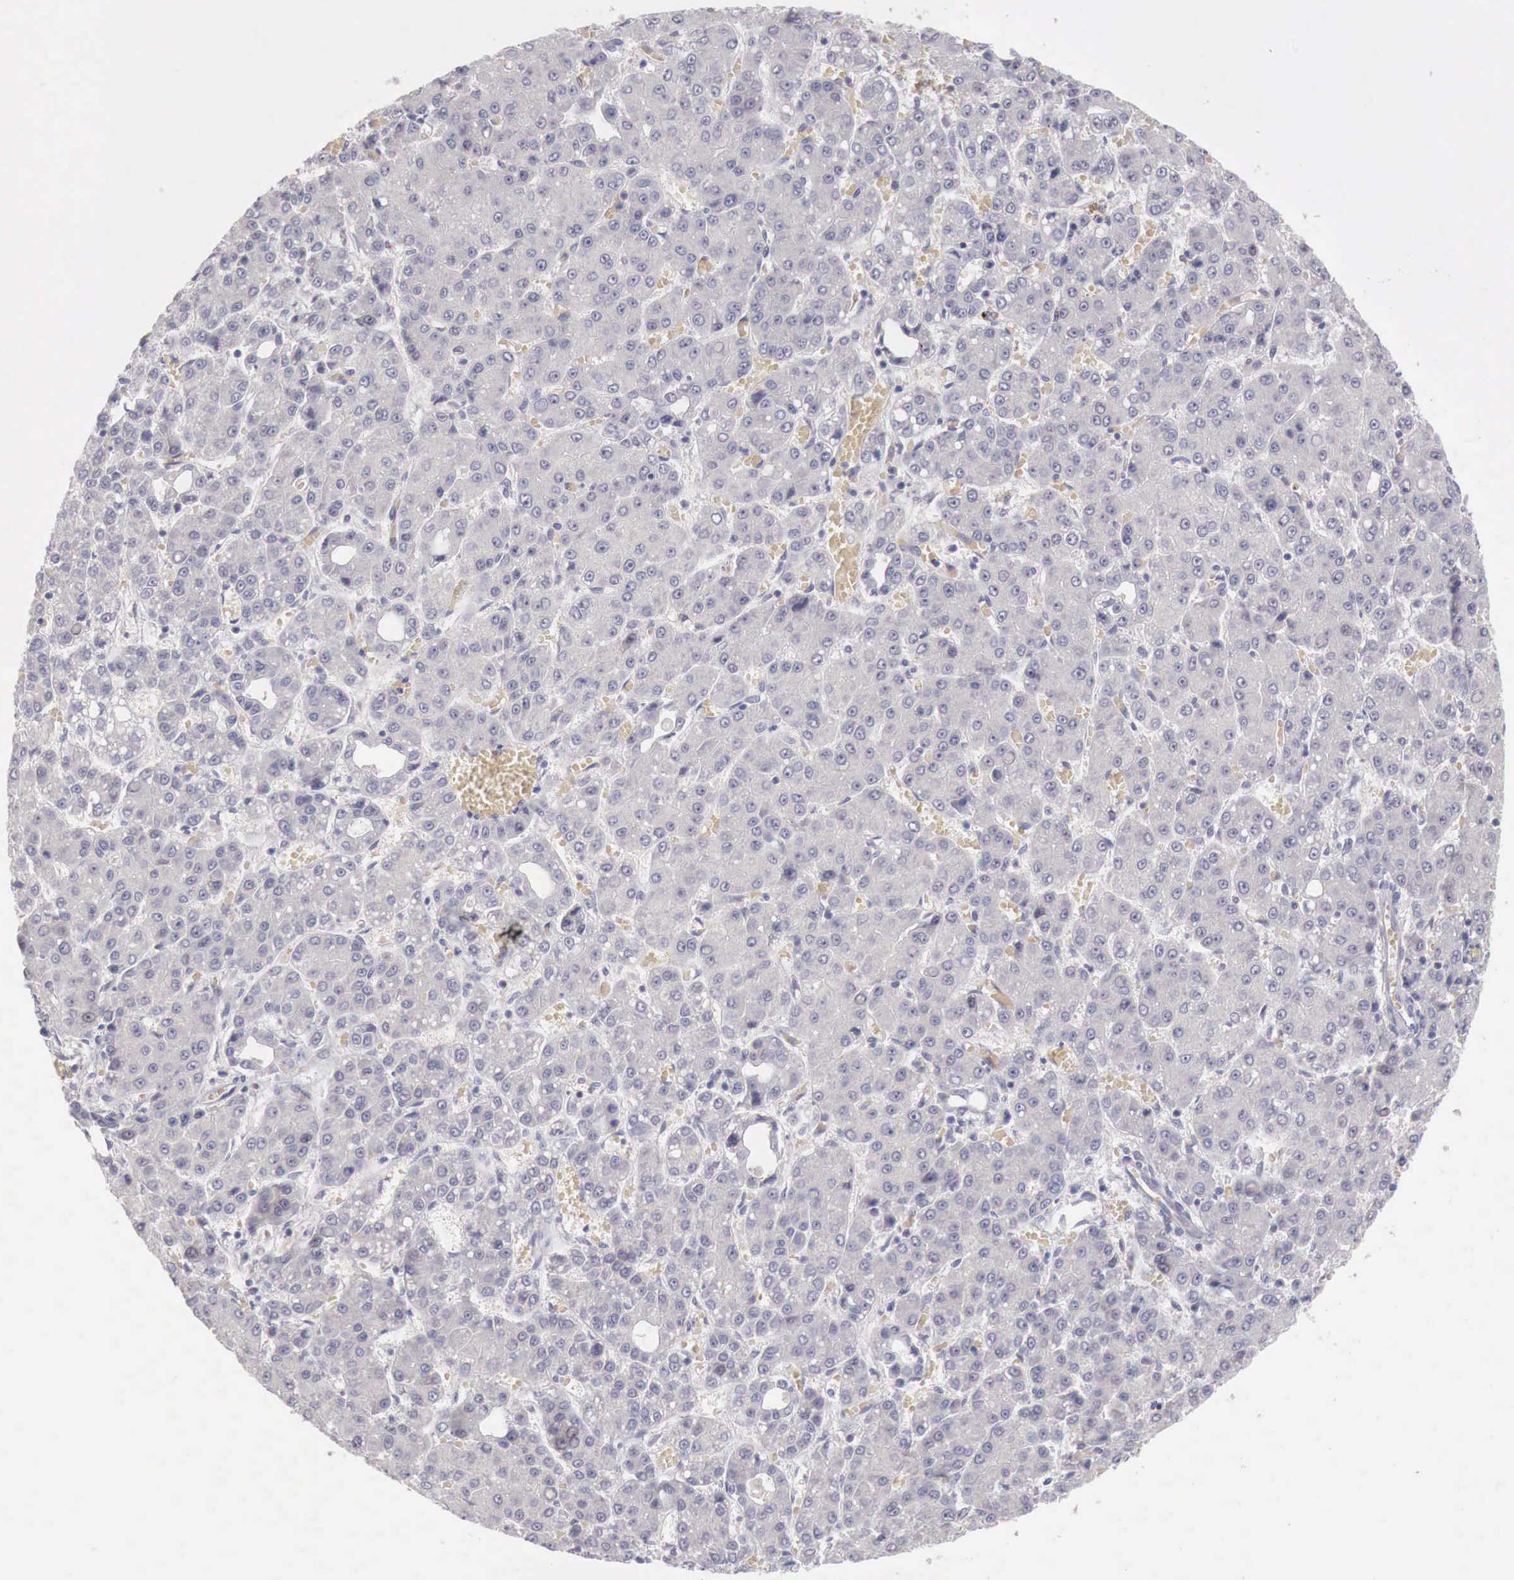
{"staining": {"intensity": "negative", "quantity": "none", "location": "none"}, "tissue": "liver cancer", "cell_type": "Tumor cells", "image_type": "cancer", "snomed": [{"axis": "morphology", "description": "Carcinoma, Hepatocellular, NOS"}, {"axis": "topography", "description": "Liver"}], "caption": "Immunohistochemistry histopathology image of neoplastic tissue: liver cancer (hepatocellular carcinoma) stained with DAB shows no significant protein expression in tumor cells.", "gene": "GATA1", "patient": {"sex": "male", "age": 69}}